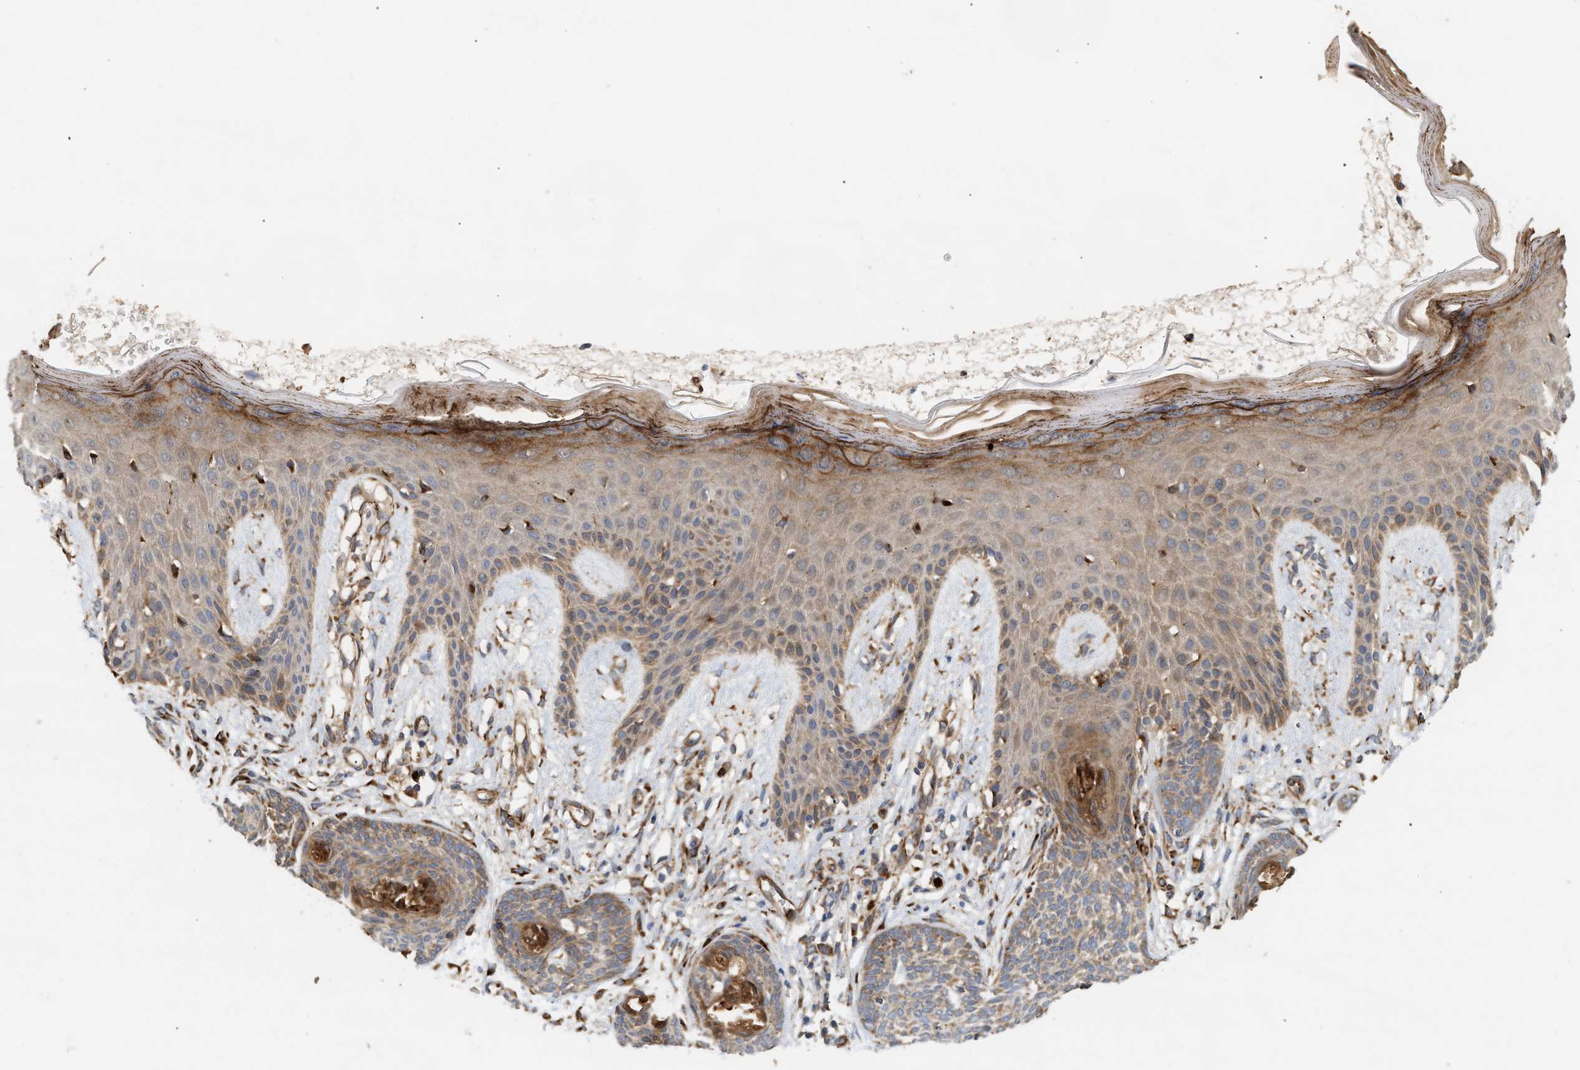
{"staining": {"intensity": "moderate", "quantity": ">75%", "location": "cytoplasmic/membranous"}, "tissue": "skin cancer", "cell_type": "Tumor cells", "image_type": "cancer", "snomed": [{"axis": "morphology", "description": "Basal cell carcinoma"}, {"axis": "topography", "description": "Skin"}], "caption": "Immunohistochemical staining of human skin cancer displays medium levels of moderate cytoplasmic/membranous protein positivity in about >75% of tumor cells.", "gene": "PLCD1", "patient": {"sex": "female", "age": 59}}